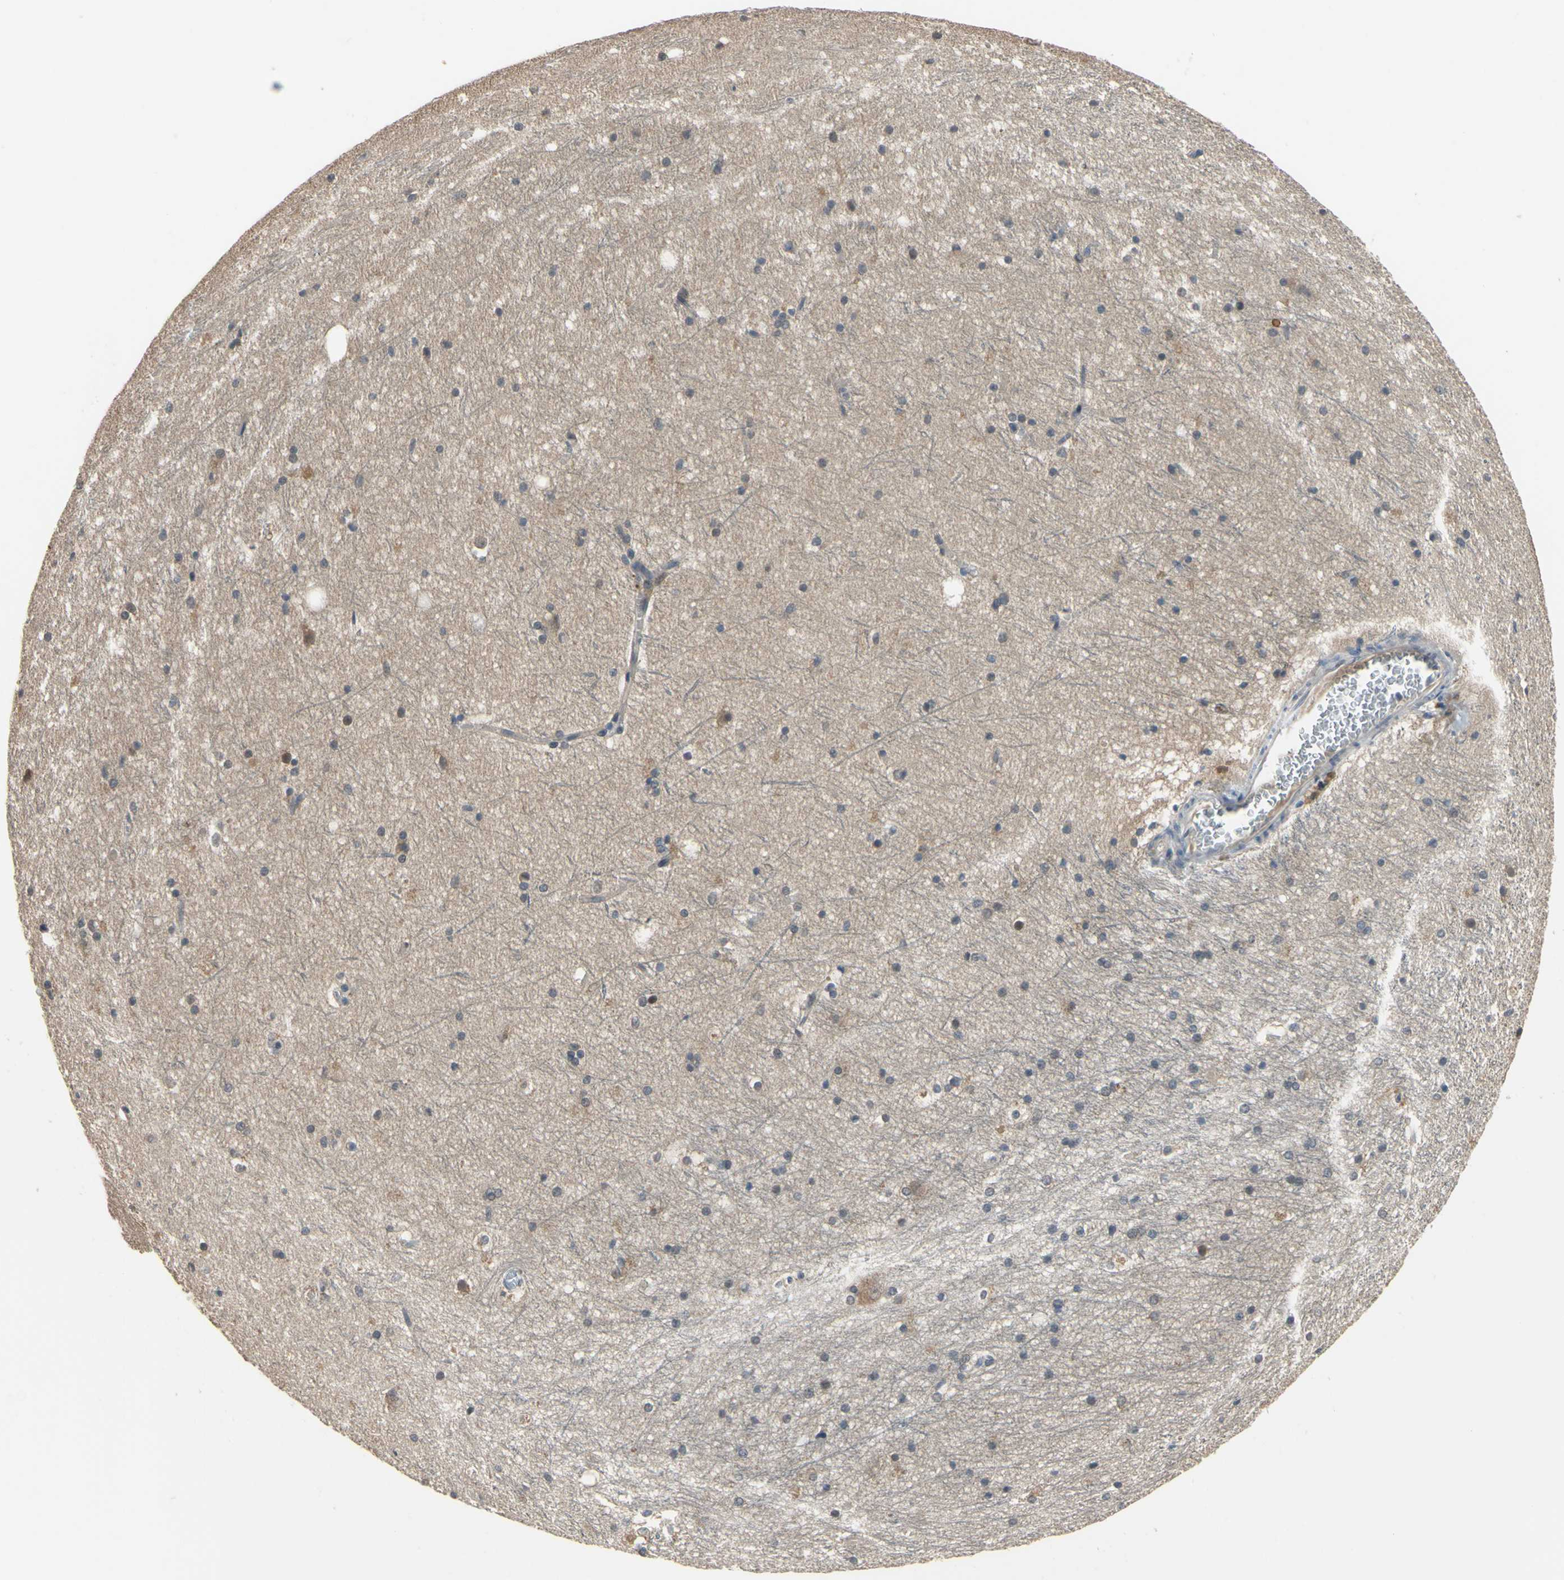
{"staining": {"intensity": "weak", "quantity": "<25%", "location": "cytoplasmic/membranous"}, "tissue": "hippocampus", "cell_type": "Glial cells", "image_type": "normal", "snomed": [{"axis": "morphology", "description": "Normal tissue, NOS"}, {"axis": "topography", "description": "Hippocampus"}], "caption": "High power microscopy micrograph of an immunohistochemistry micrograph of benign hippocampus, revealing no significant expression in glial cells. (Brightfield microscopy of DAB (3,3'-diaminobenzidine) immunohistochemistry (IHC) at high magnification).", "gene": "HSPA4", "patient": {"sex": "female", "age": 19}}